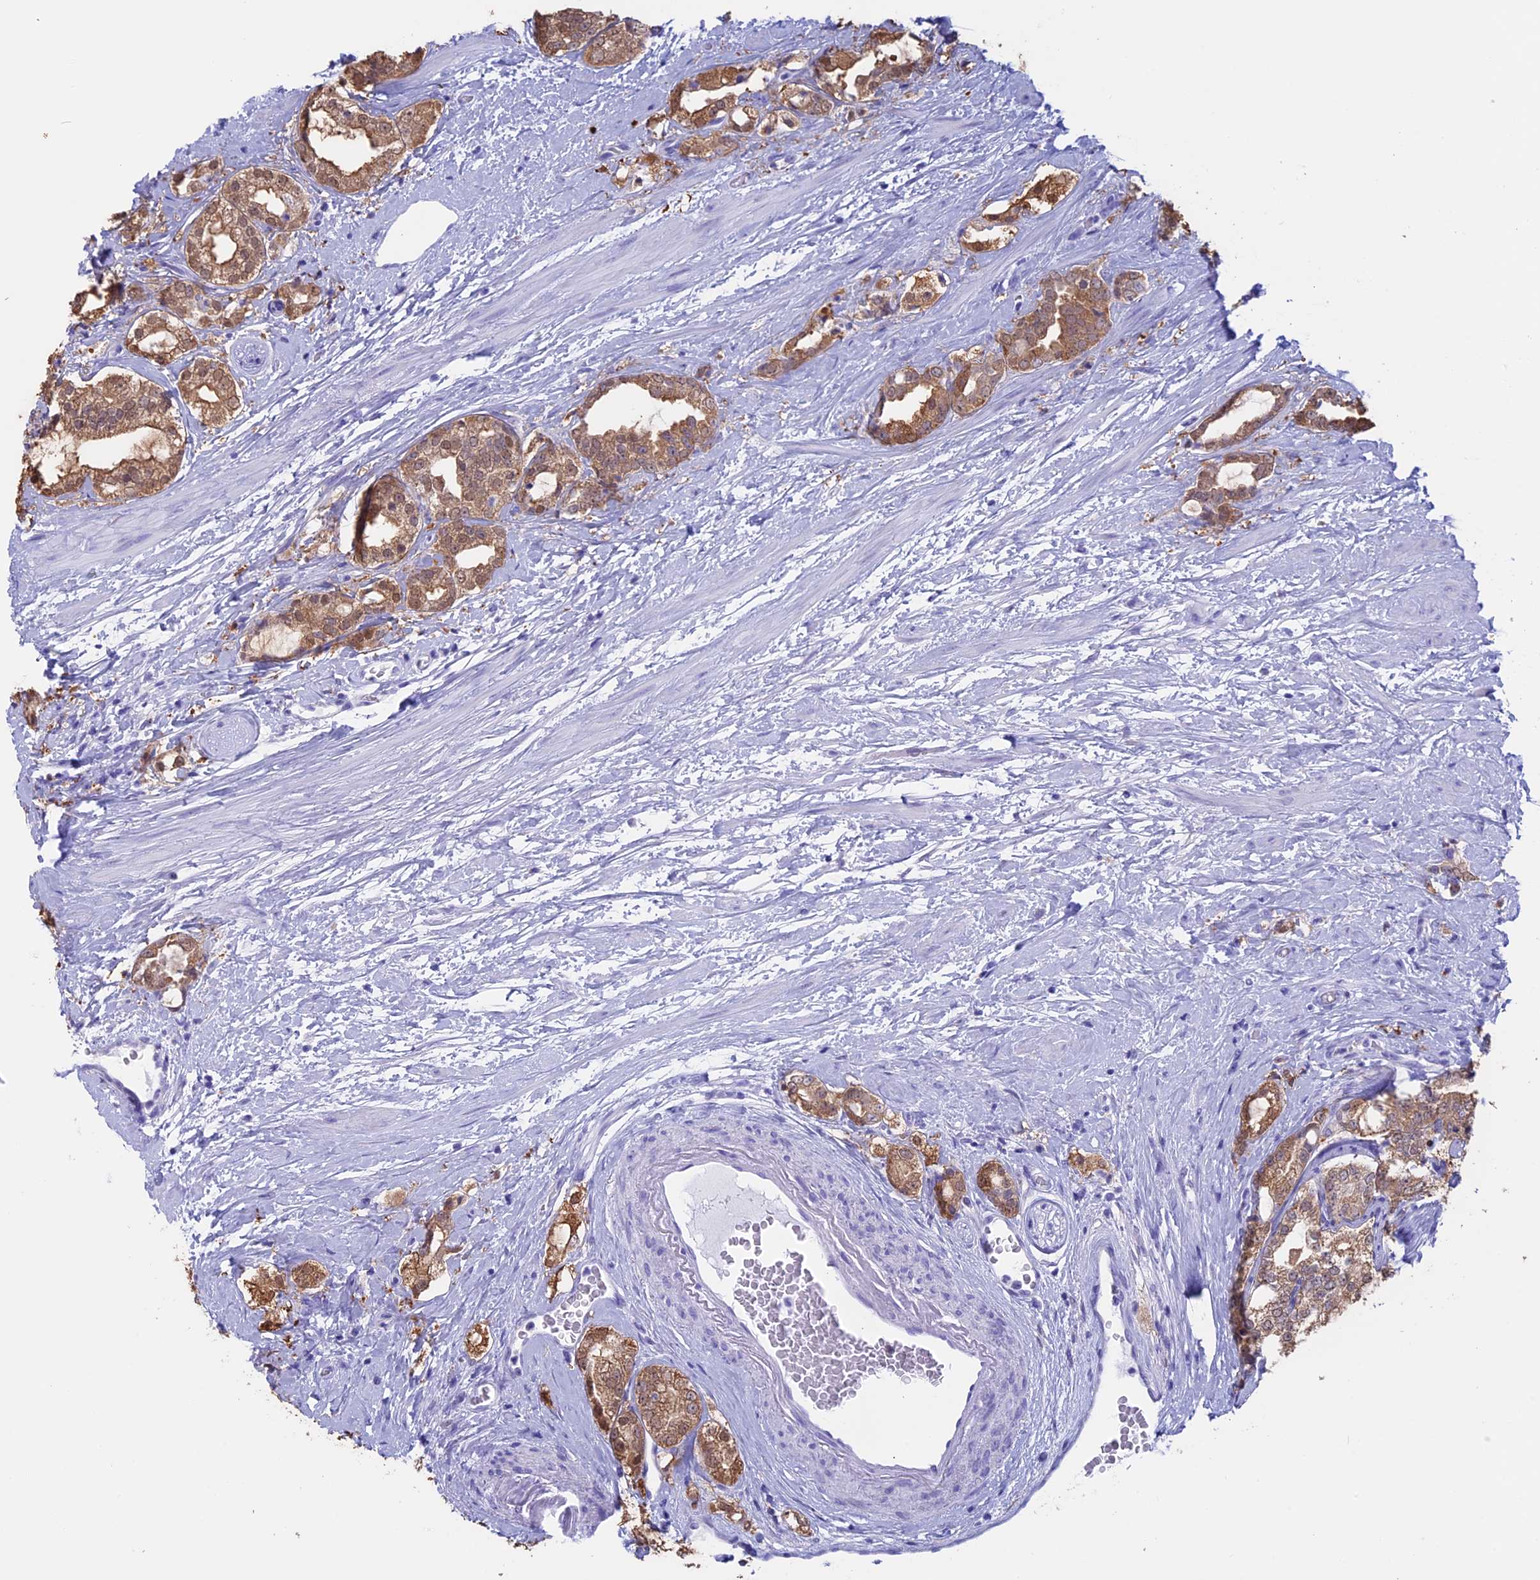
{"staining": {"intensity": "moderate", "quantity": ">75%", "location": "cytoplasmic/membranous,nuclear"}, "tissue": "prostate cancer", "cell_type": "Tumor cells", "image_type": "cancer", "snomed": [{"axis": "morphology", "description": "Adenocarcinoma, High grade"}, {"axis": "topography", "description": "Prostate"}], "caption": "High-grade adenocarcinoma (prostate) stained with DAB immunohistochemistry (IHC) displays medium levels of moderate cytoplasmic/membranous and nuclear positivity in about >75% of tumor cells.", "gene": "LHFPL2", "patient": {"sex": "male", "age": 64}}